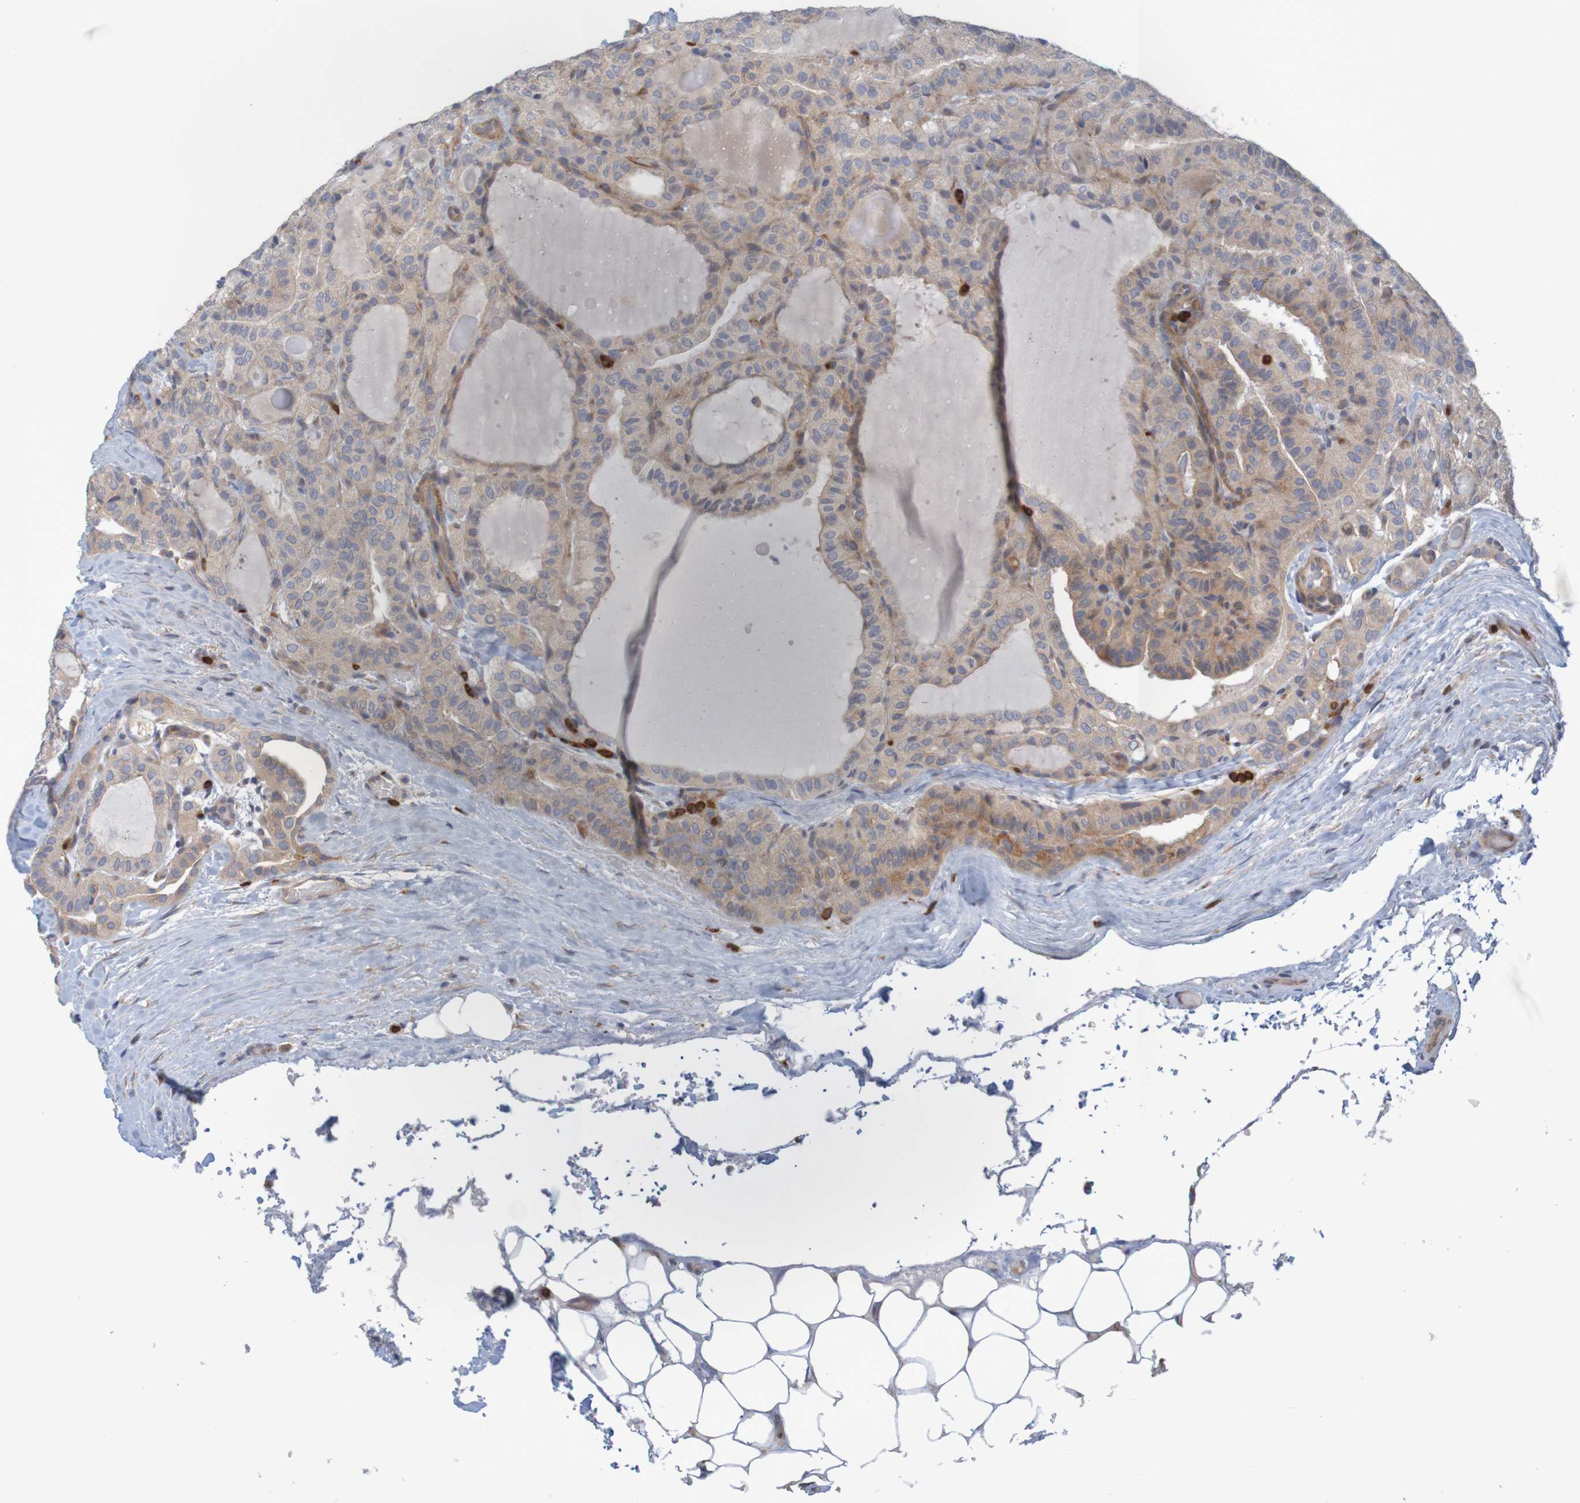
{"staining": {"intensity": "weak", "quantity": ">75%", "location": "cytoplasmic/membranous"}, "tissue": "thyroid cancer", "cell_type": "Tumor cells", "image_type": "cancer", "snomed": [{"axis": "morphology", "description": "Papillary adenocarcinoma, NOS"}, {"axis": "topography", "description": "Thyroid gland"}], "caption": "Approximately >75% of tumor cells in thyroid papillary adenocarcinoma show weak cytoplasmic/membranous protein staining as visualized by brown immunohistochemical staining.", "gene": "KRT23", "patient": {"sex": "male", "age": 77}}